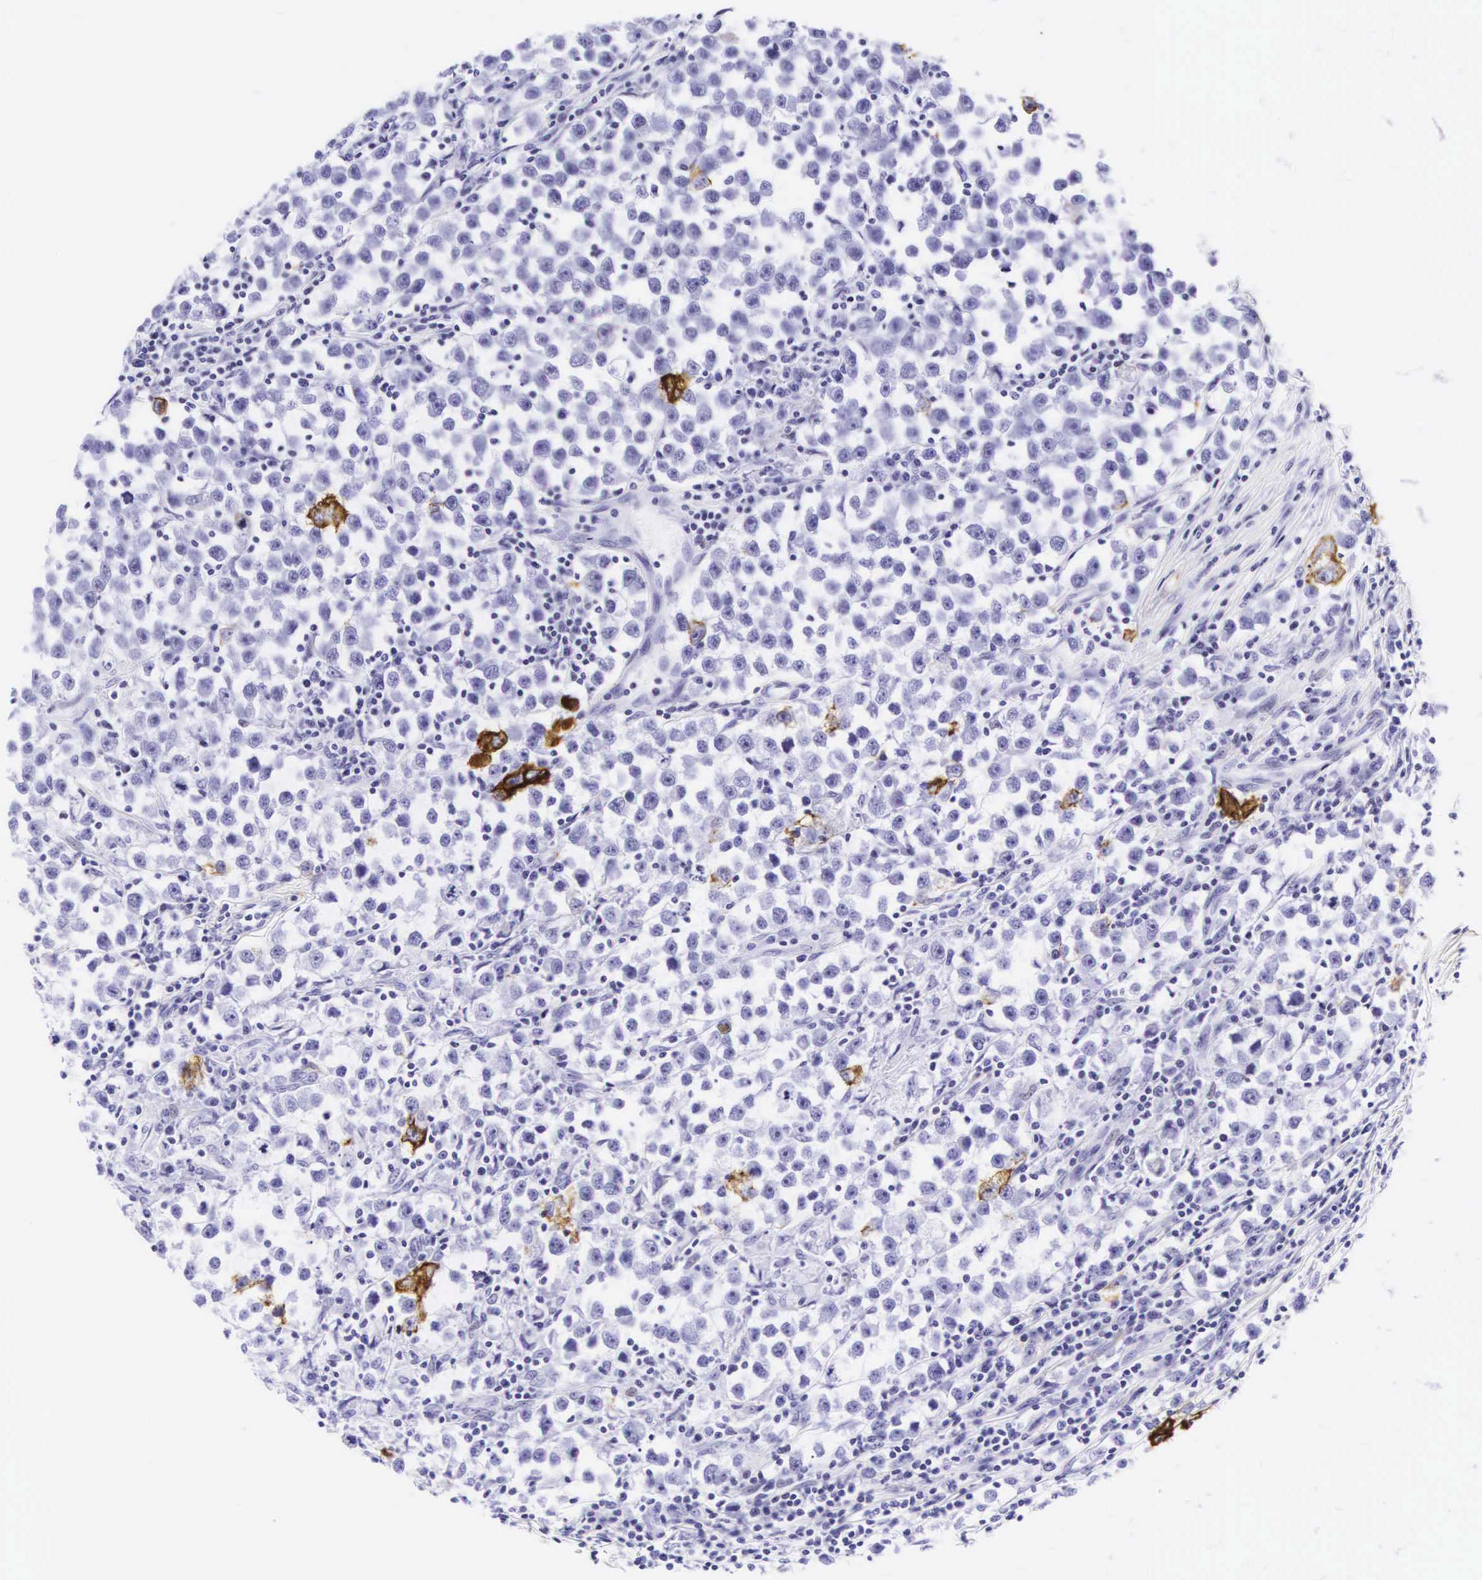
{"staining": {"intensity": "negative", "quantity": "none", "location": "none"}, "tissue": "testis cancer", "cell_type": "Tumor cells", "image_type": "cancer", "snomed": [{"axis": "morphology", "description": "Seminoma, NOS"}, {"axis": "topography", "description": "Testis"}], "caption": "High magnification brightfield microscopy of seminoma (testis) stained with DAB (brown) and counterstained with hematoxylin (blue): tumor cells show no significant staining. The staining is performed using DAB brown chromogen with nuclei counter-stained in using hematoxylin.", "gene": "KRT18", "patient": {"sex": "male", "age": 33}}